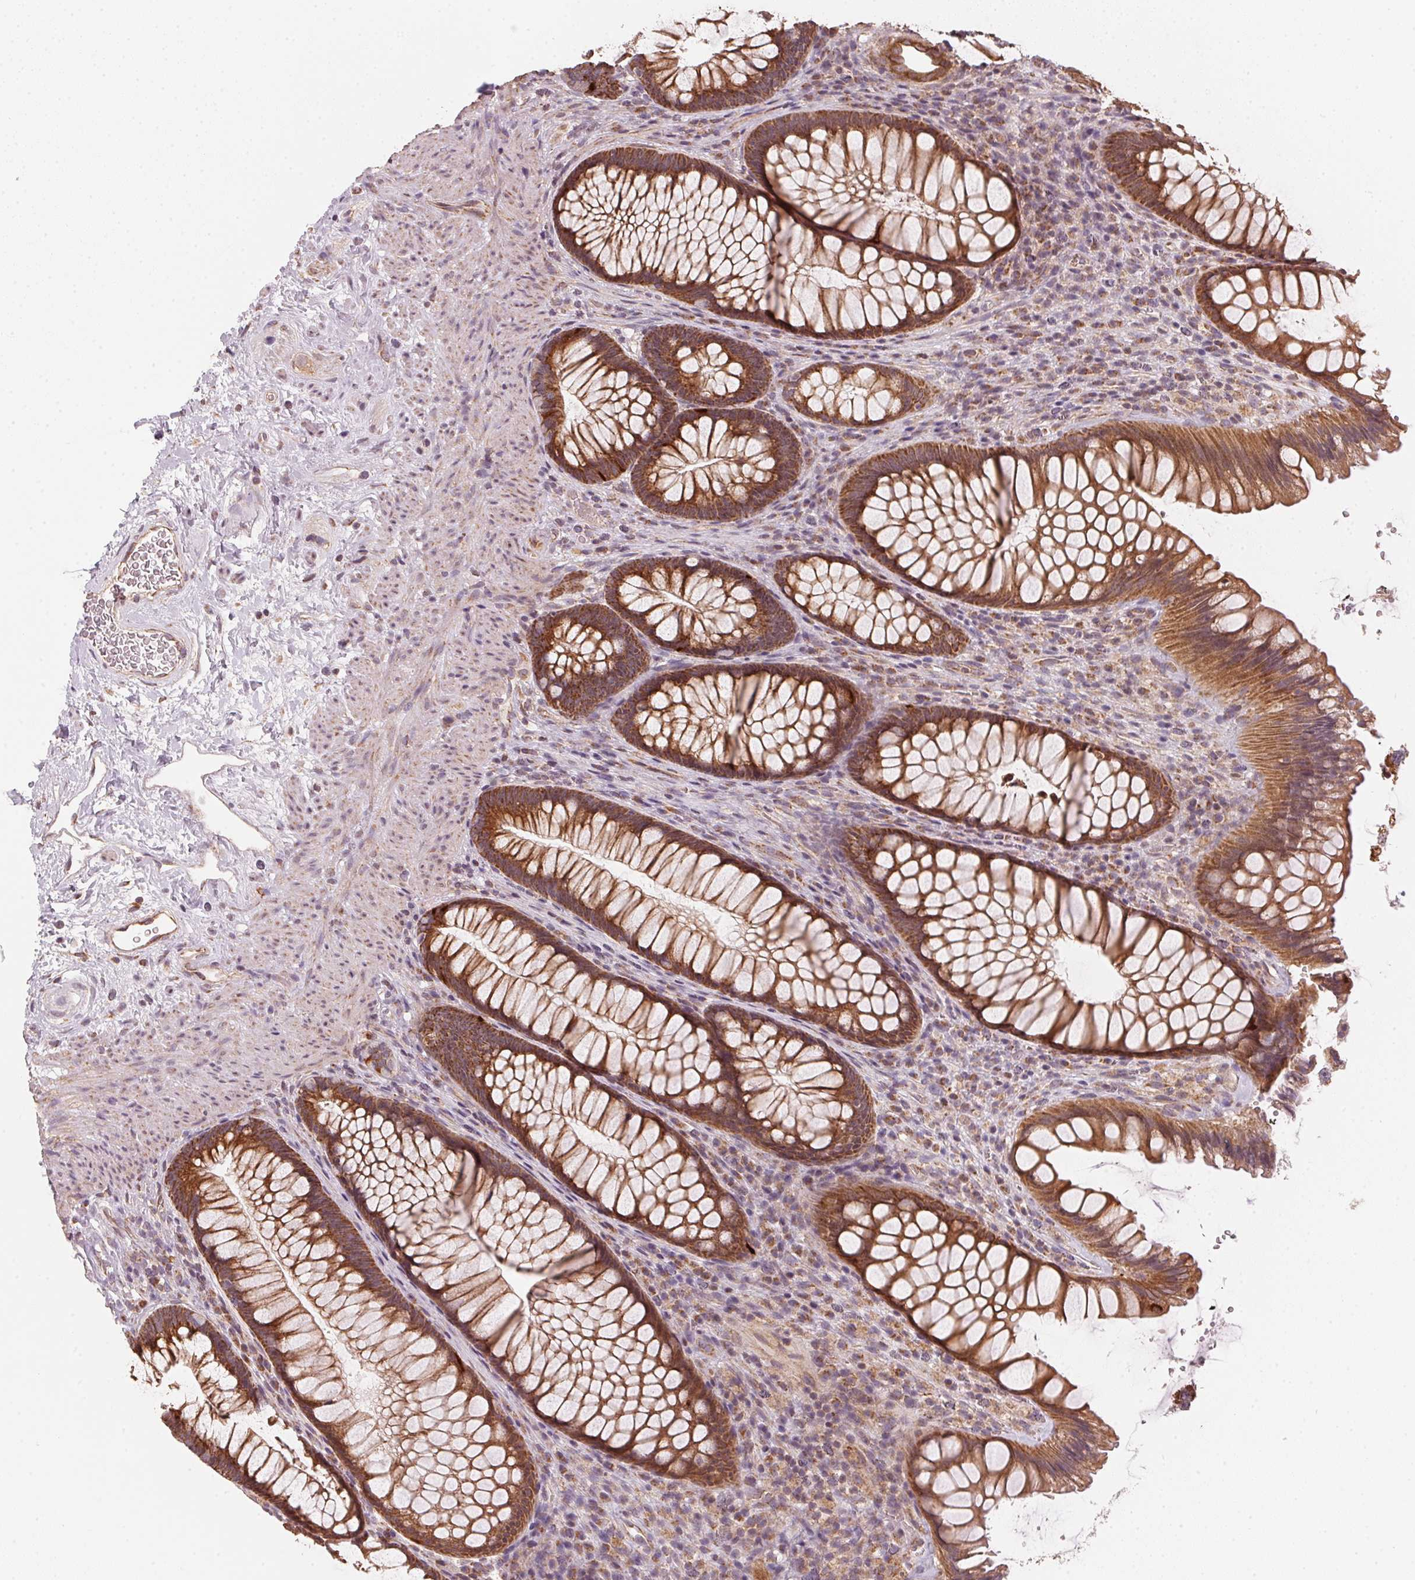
{"staining": {"intensity": "strong", "quantity": ">75%", "location": "cytoplasmic/membranous"}, "tissue": "rectum", "cell_type": "Glandular cells", "image_type": "normal", "snomed": [{"axis": "morphology", "description": "Normal tissue, NOS"}, {"axis": "topography", "description": "Smooth muscle"}, {"axis": "topography", "description": "Rectum"}], "caption": "A high-resolution image shows IHC staining of normal rectum, which reveals strong cytoplasmic/membranous positivity in approximately >75% of glandular cells. (Brightfield microscopy of DAB IHC at high magnification).", "gene": "MATCAP1", "patient": {"sex": "male", "age": 53}}